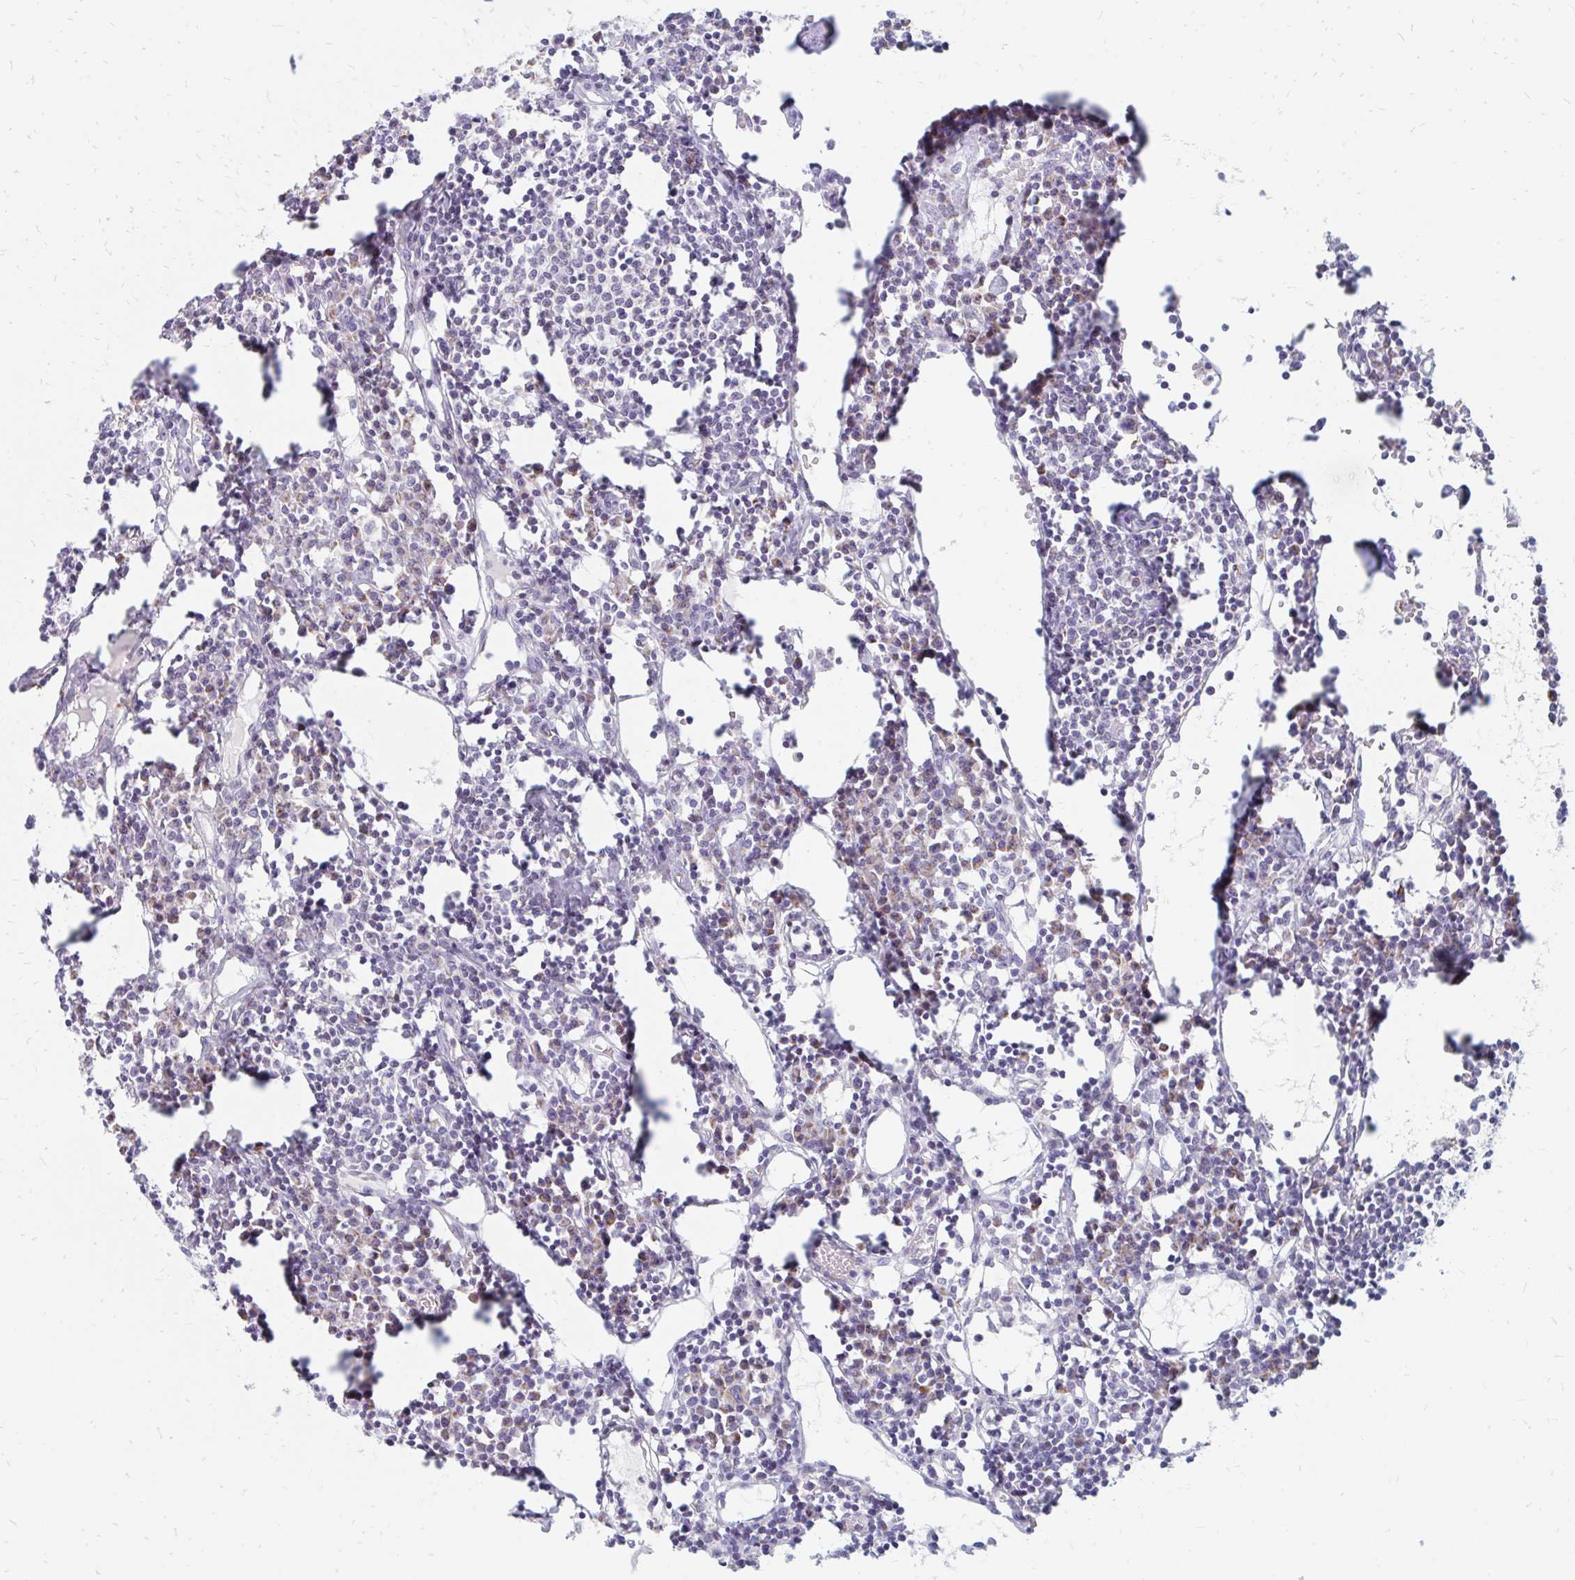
{"staining": {"intensity": "moderate", "quantity": "<25%", "location": "cytoplasmic/membranous"}, "tissue": "lymph node", "cell_type": "Germinal center cells", "image_type": "normal", "snomed": [{"axis": "morphology", "description": "Normal tissue, NOS"}, {"axis": "topography", "description": "Lymph node"}], "caption": "Moderate cytoplasmic/membranous positivity for a protein is seen in approximately <25% of germinal center cells of normal lymph node using immunohistochemistry (IHC).", "gene": "OR10V1", "patient": {"sex": "female", "age": 78}}